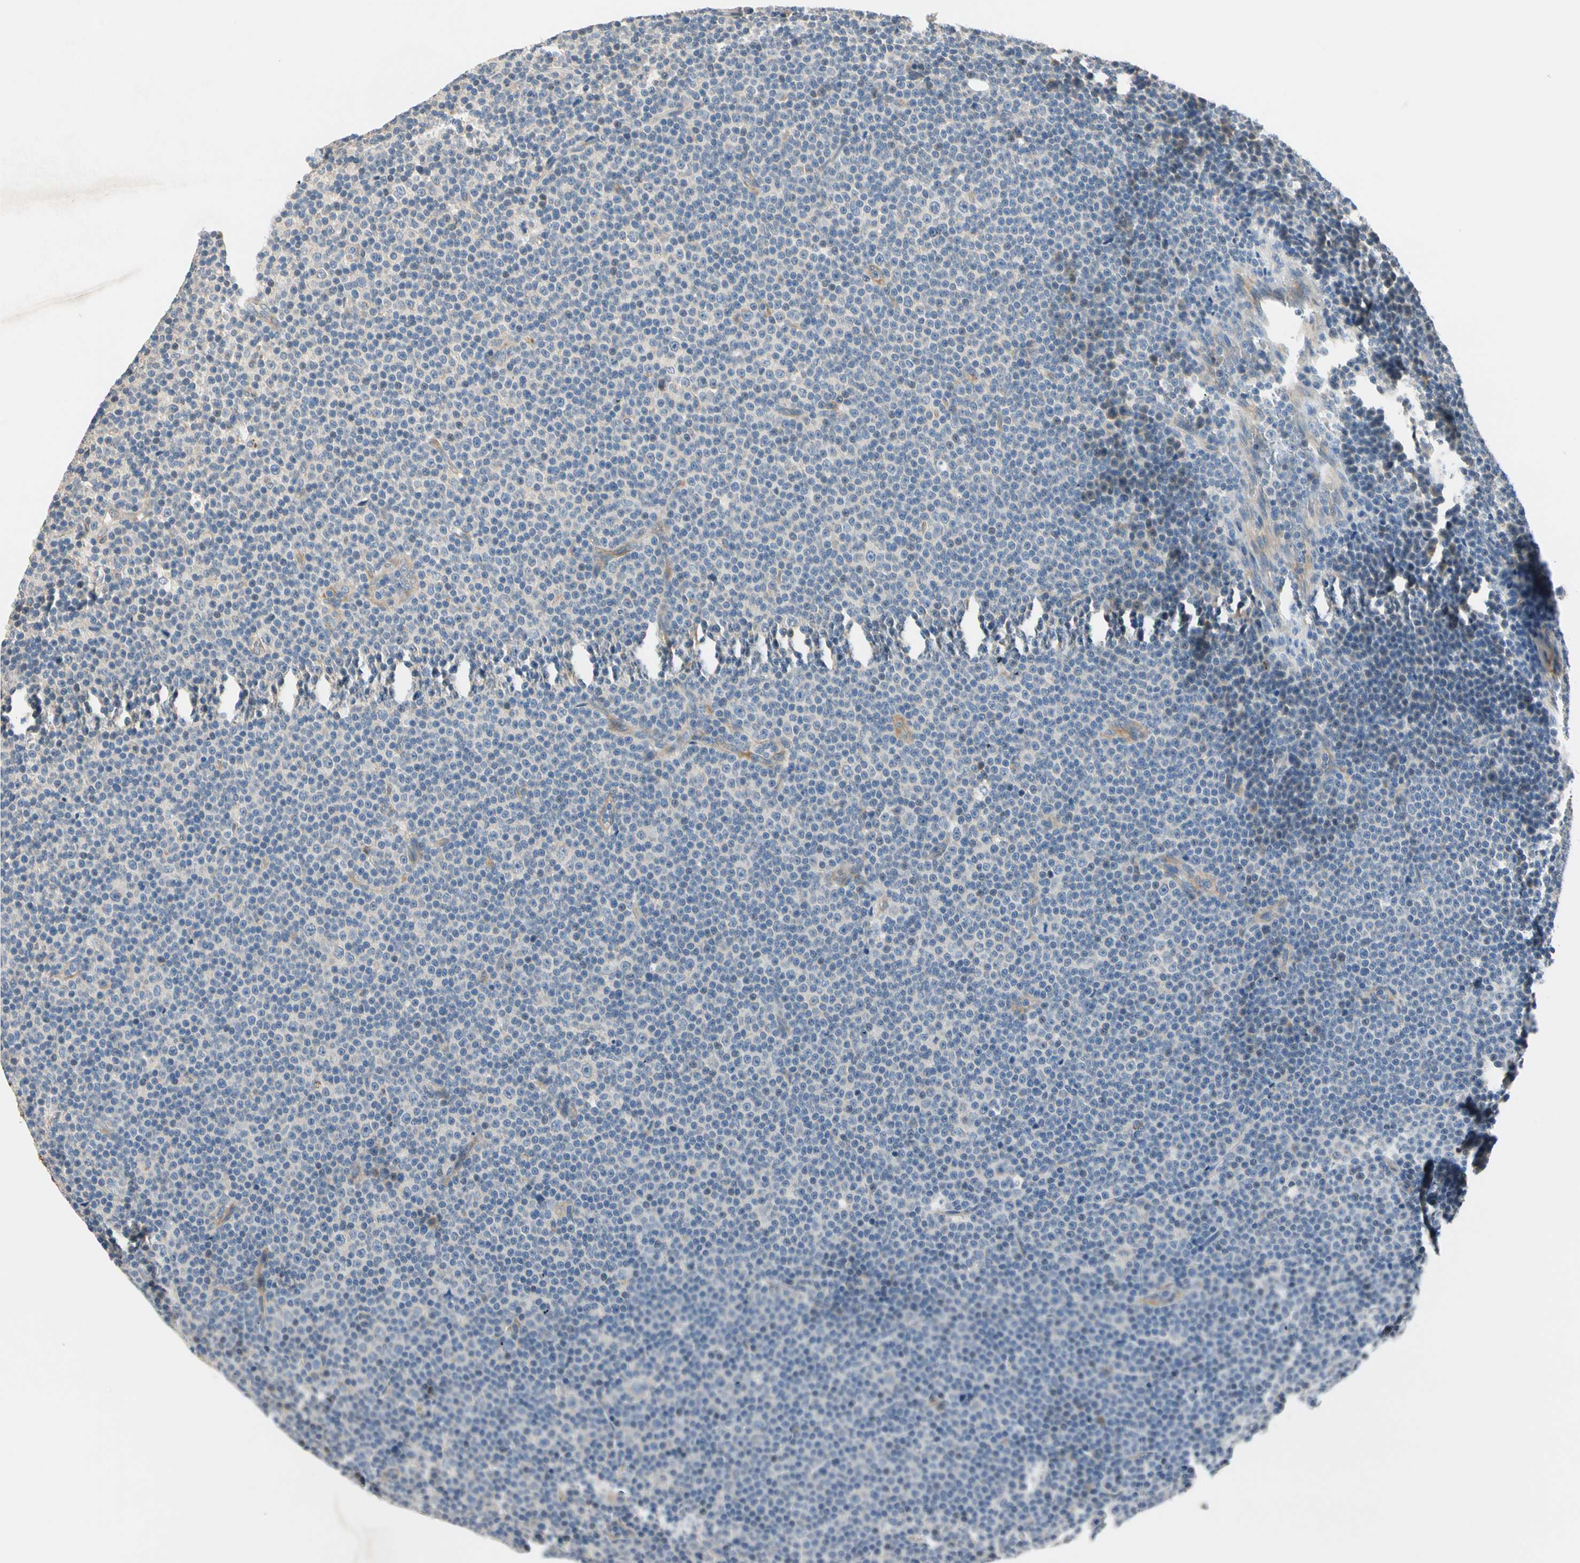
{"staining": {"intensity": "weak", "quantity": "<25%", "location": "cytoplasmic/membranous"}, "tissue": "lymphoma", "cell_type": "Tumor cells", "image_type": "cancer", "snomed": [{"axis": "morphology", "description": "Malignant lymphoma, non-Hodgkin's type, Low grade"}, {"axis": "topography", "description": "Lymph node"}], "caption": "The photomicrograph reveals no significant expression in tumor cells of lymphoma. Nuclei are stained in blue.", "gene": "GPR153", "patient": {"sex": "female", "age": 67}}